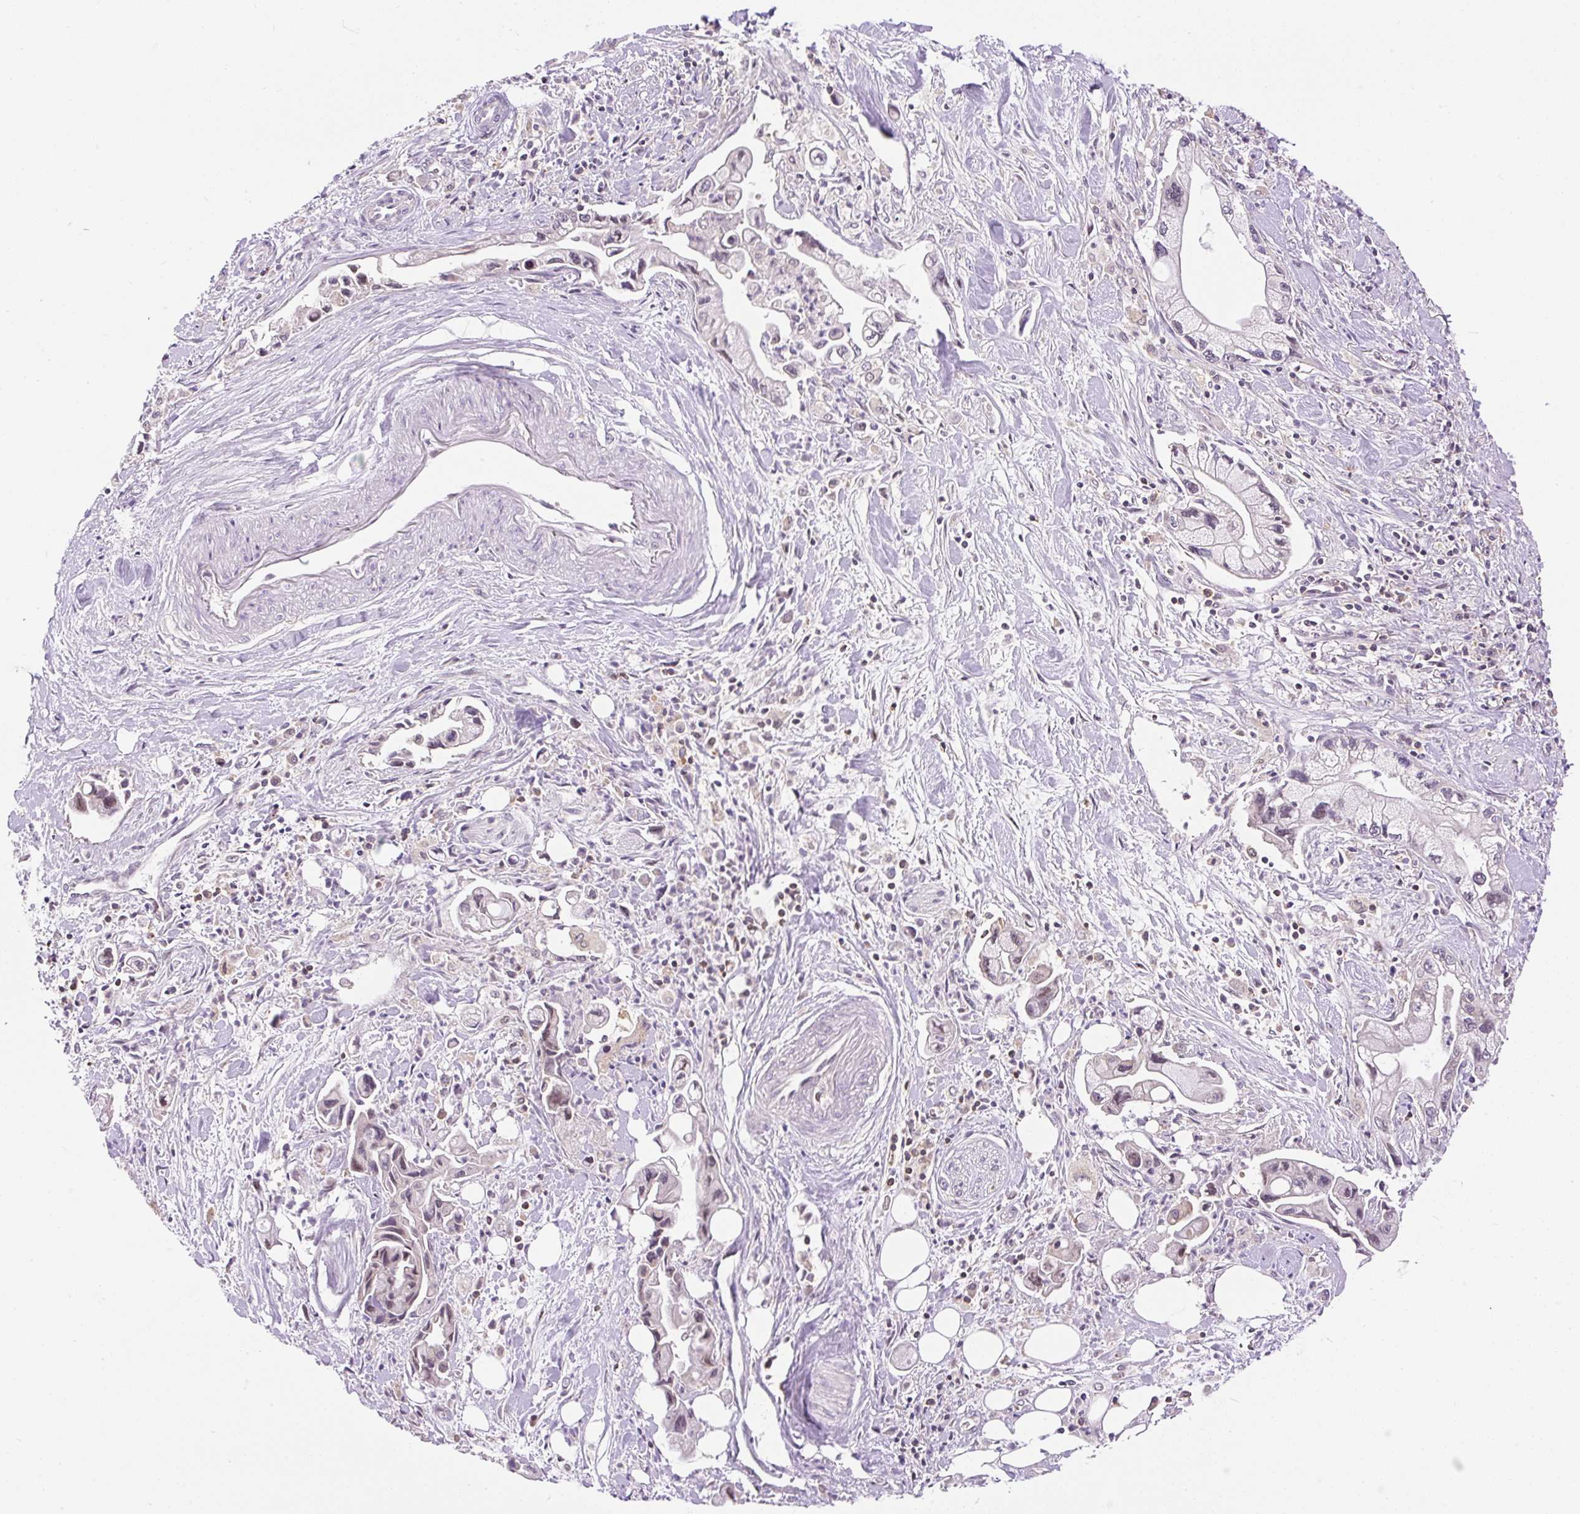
{"staining": {"intensity": "moderate", "quantity": "<25%", "location": "nuclear"}, "tissue": "pancreatic cancer", "cell_type": "Tumor cells", "image_type": "cancer", "snomed": [{"axis": "morphology", "description": "Adenocarcinoma, NOS"}, {"axis": "topography", "description": "Pancreas"}], "caption": "DAB (3,3'-diaminobenzidine) immunohistochemical staining of human pancreatic cancer (adenocarcinoma) exhibits moderate nuclear protein staining in approximately <25% of tumor cells.", "gene": "CARD11", "patient": {"sex": "male", "age": 61}}